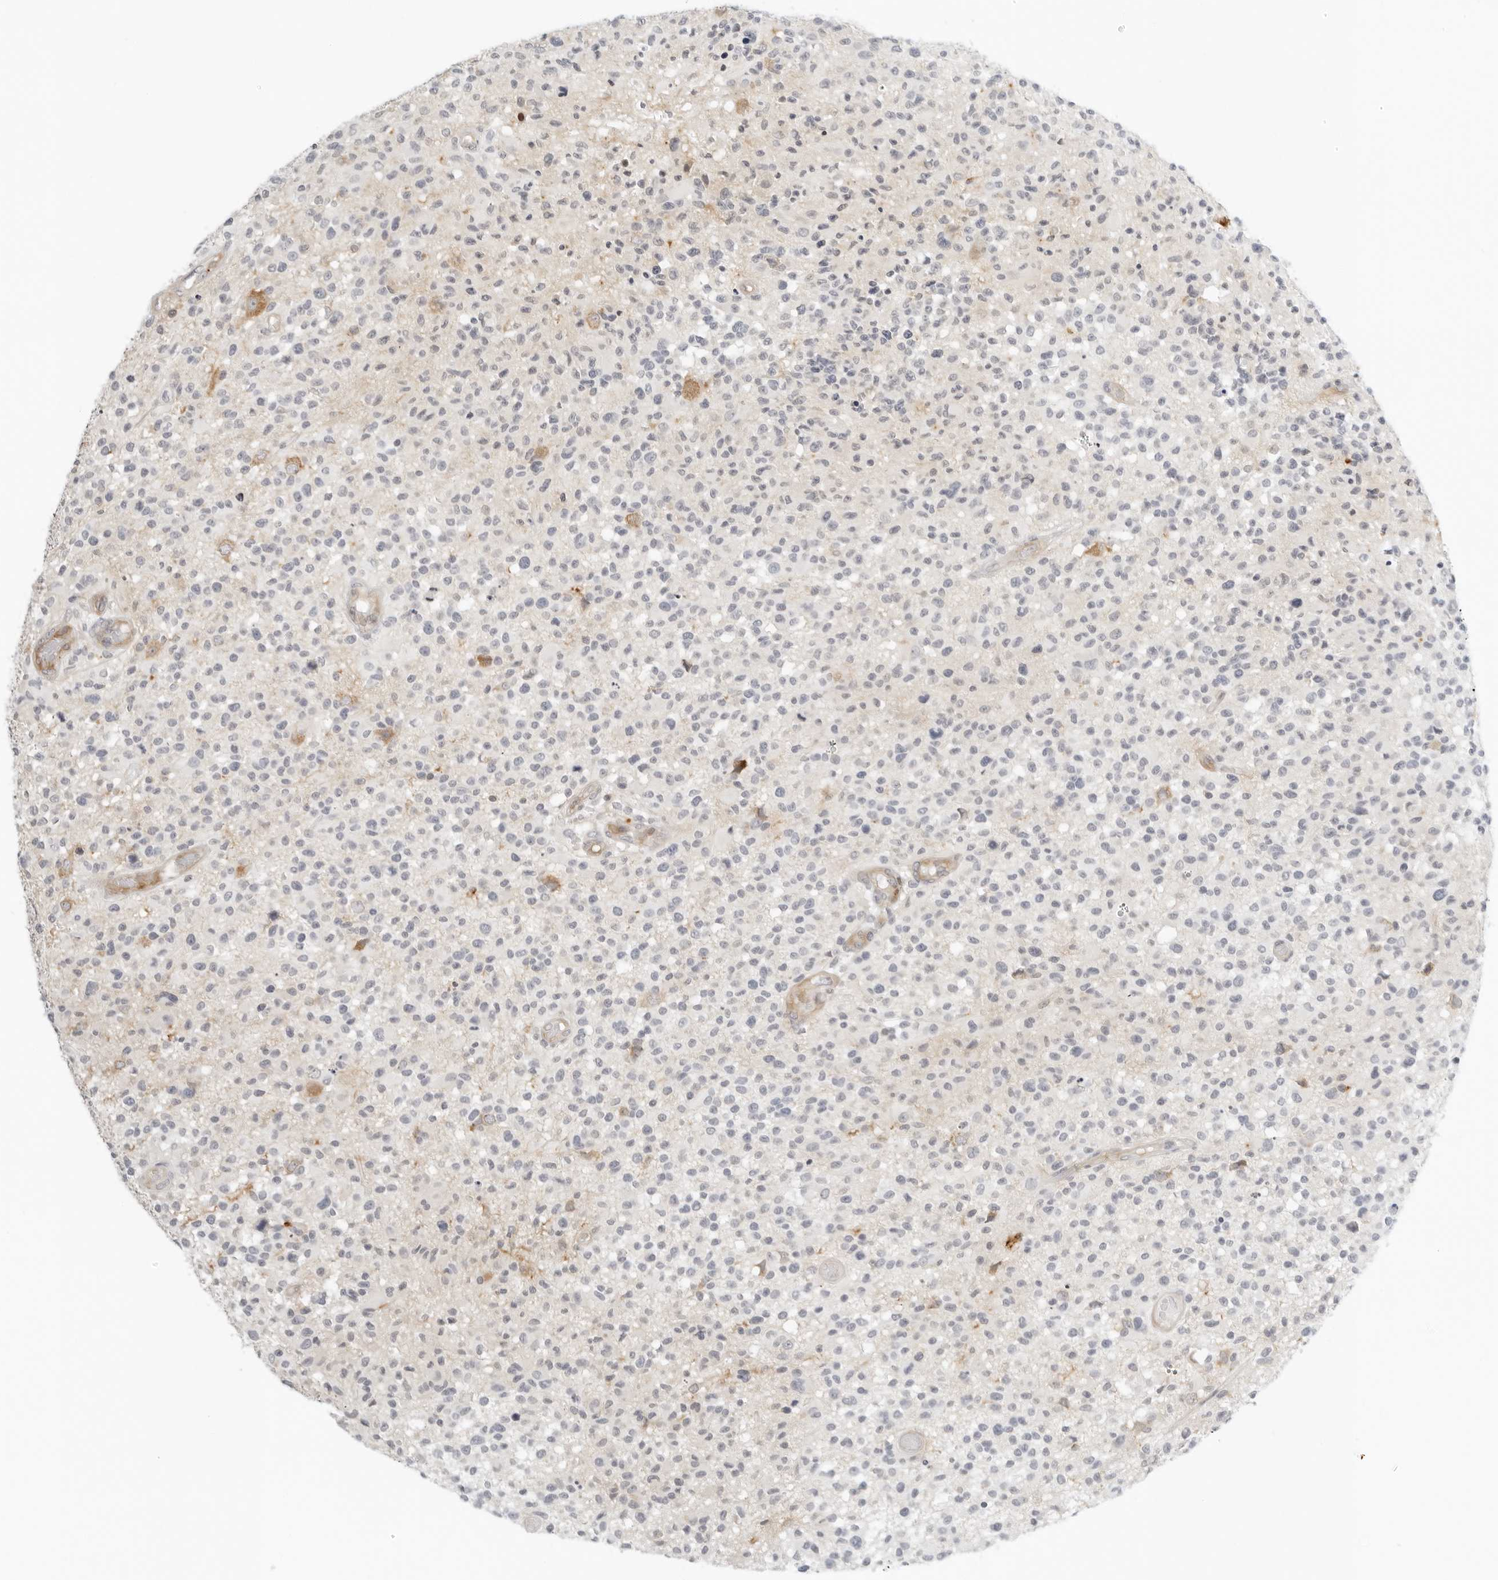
{"staining": {"intensity": "negative", "quantity": "none", "location": "none"}, "tissue": "glioma", "cell_type": "Tumor cells", "image_type": "cancer", "snomed": [{"axis": "morphology", "description": "Glioma, malignant, High grade"}, {"axis": "morphology", "description": "Glioblastoma, NOS"}, {"axis": "topography", "description": "Brain"}], "caption": "A high-resolution image shows immunohistochemistry staining of glioblastoma, which displays no significant expression in tumor cells.", "gene": "OSCP1", "patient": {"sex": "male", "age": 60}}